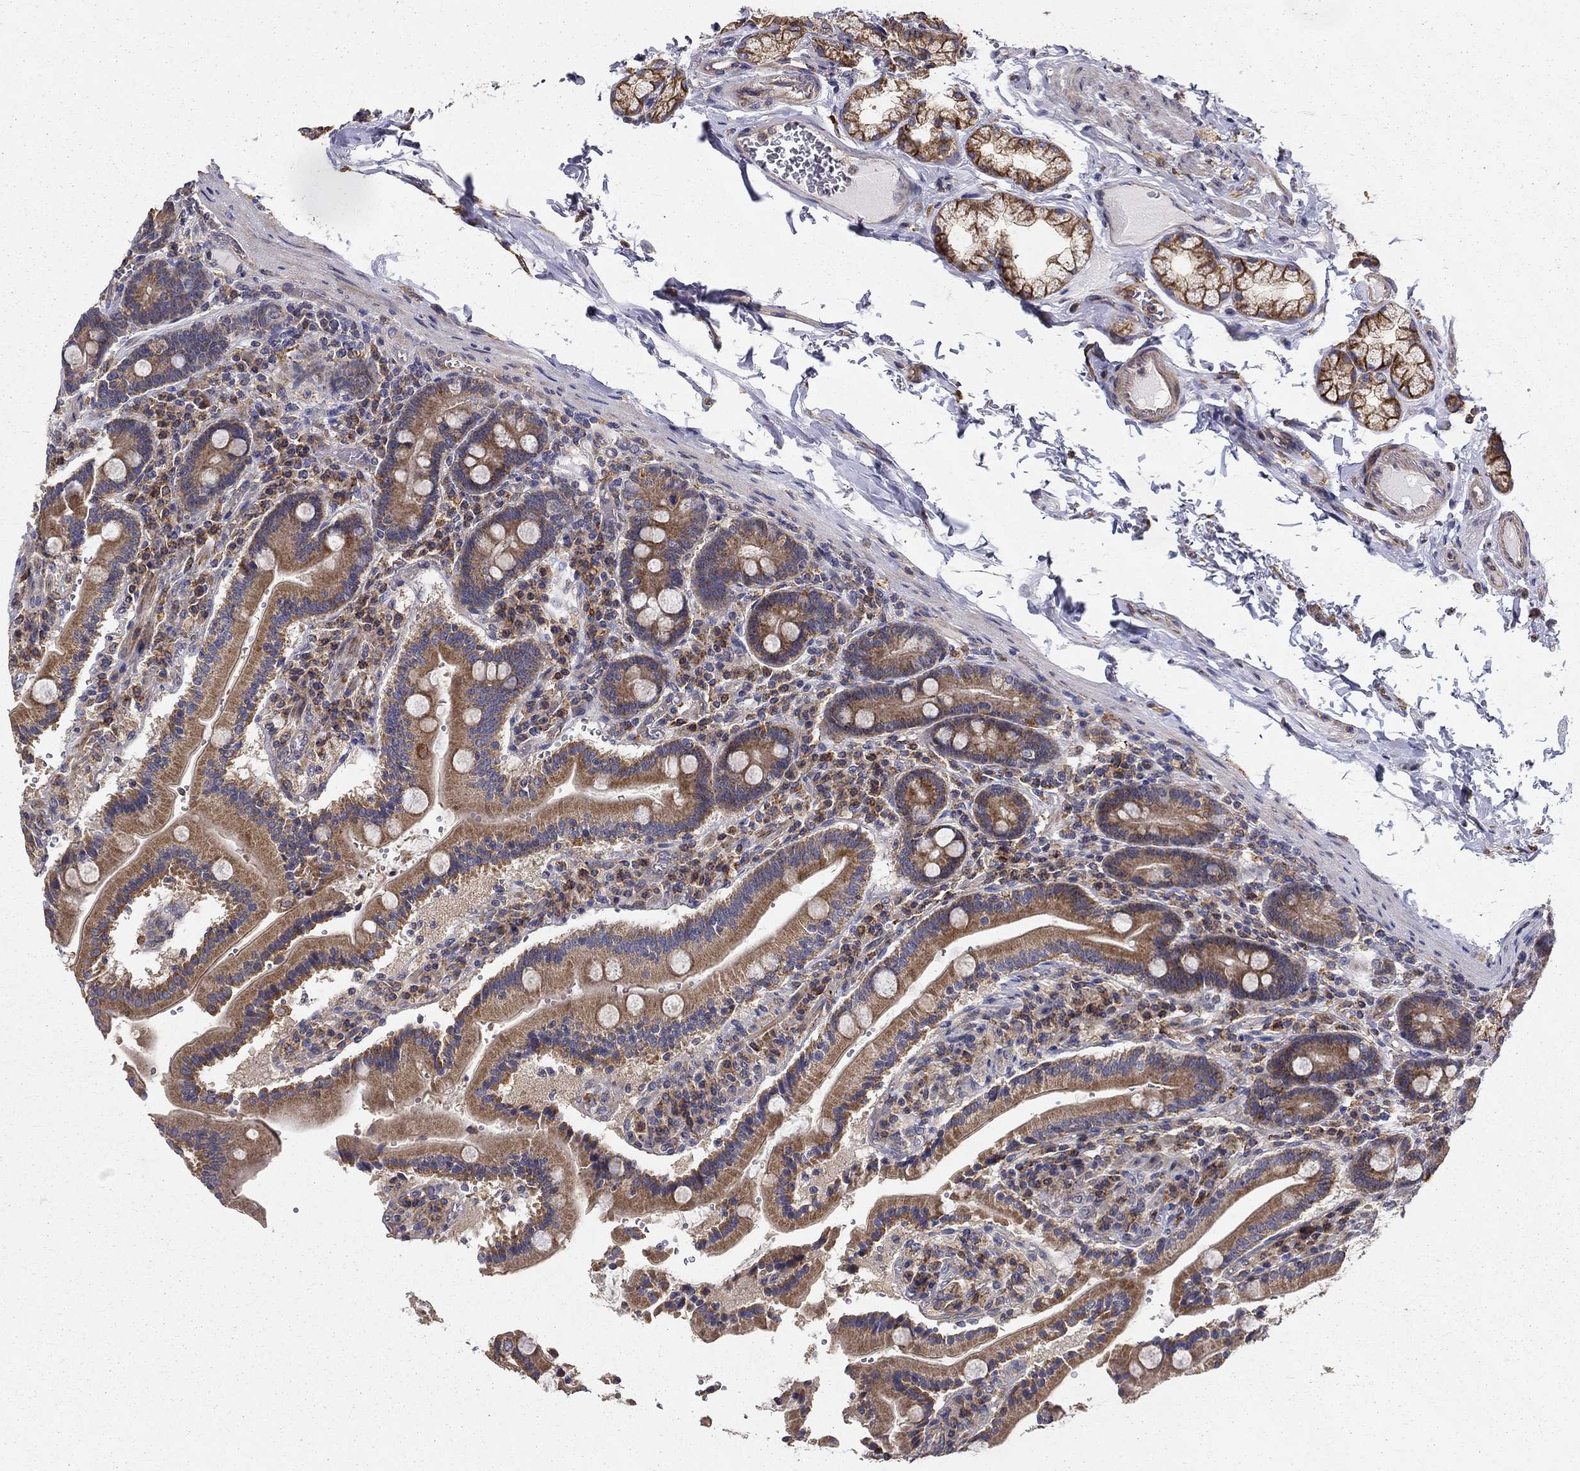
{"staining": {"intensity": "strong", "quantity": "25%-75%", "location": "cytoplasmic/membranous"}, "tissue": "duodenum", "cell_type": "Glandular cells", "image_type": "normal", "snomed": [{"axis": "morphology", "description": "Normal tissue, NOS"}, {"axis": "topography", "description": "Duodenum"}], "caption": "Duodenum stained with DAB immunohistochemistry demonstrates high levels of strong cytoplasmic/membranous expression in approximately 25%-75% of glandular cells. The protein is shown in brown color, while the nuclei are stained blue.", "gene": "ALDH4A1", "patient": {"sex": "female", "age": 62}}